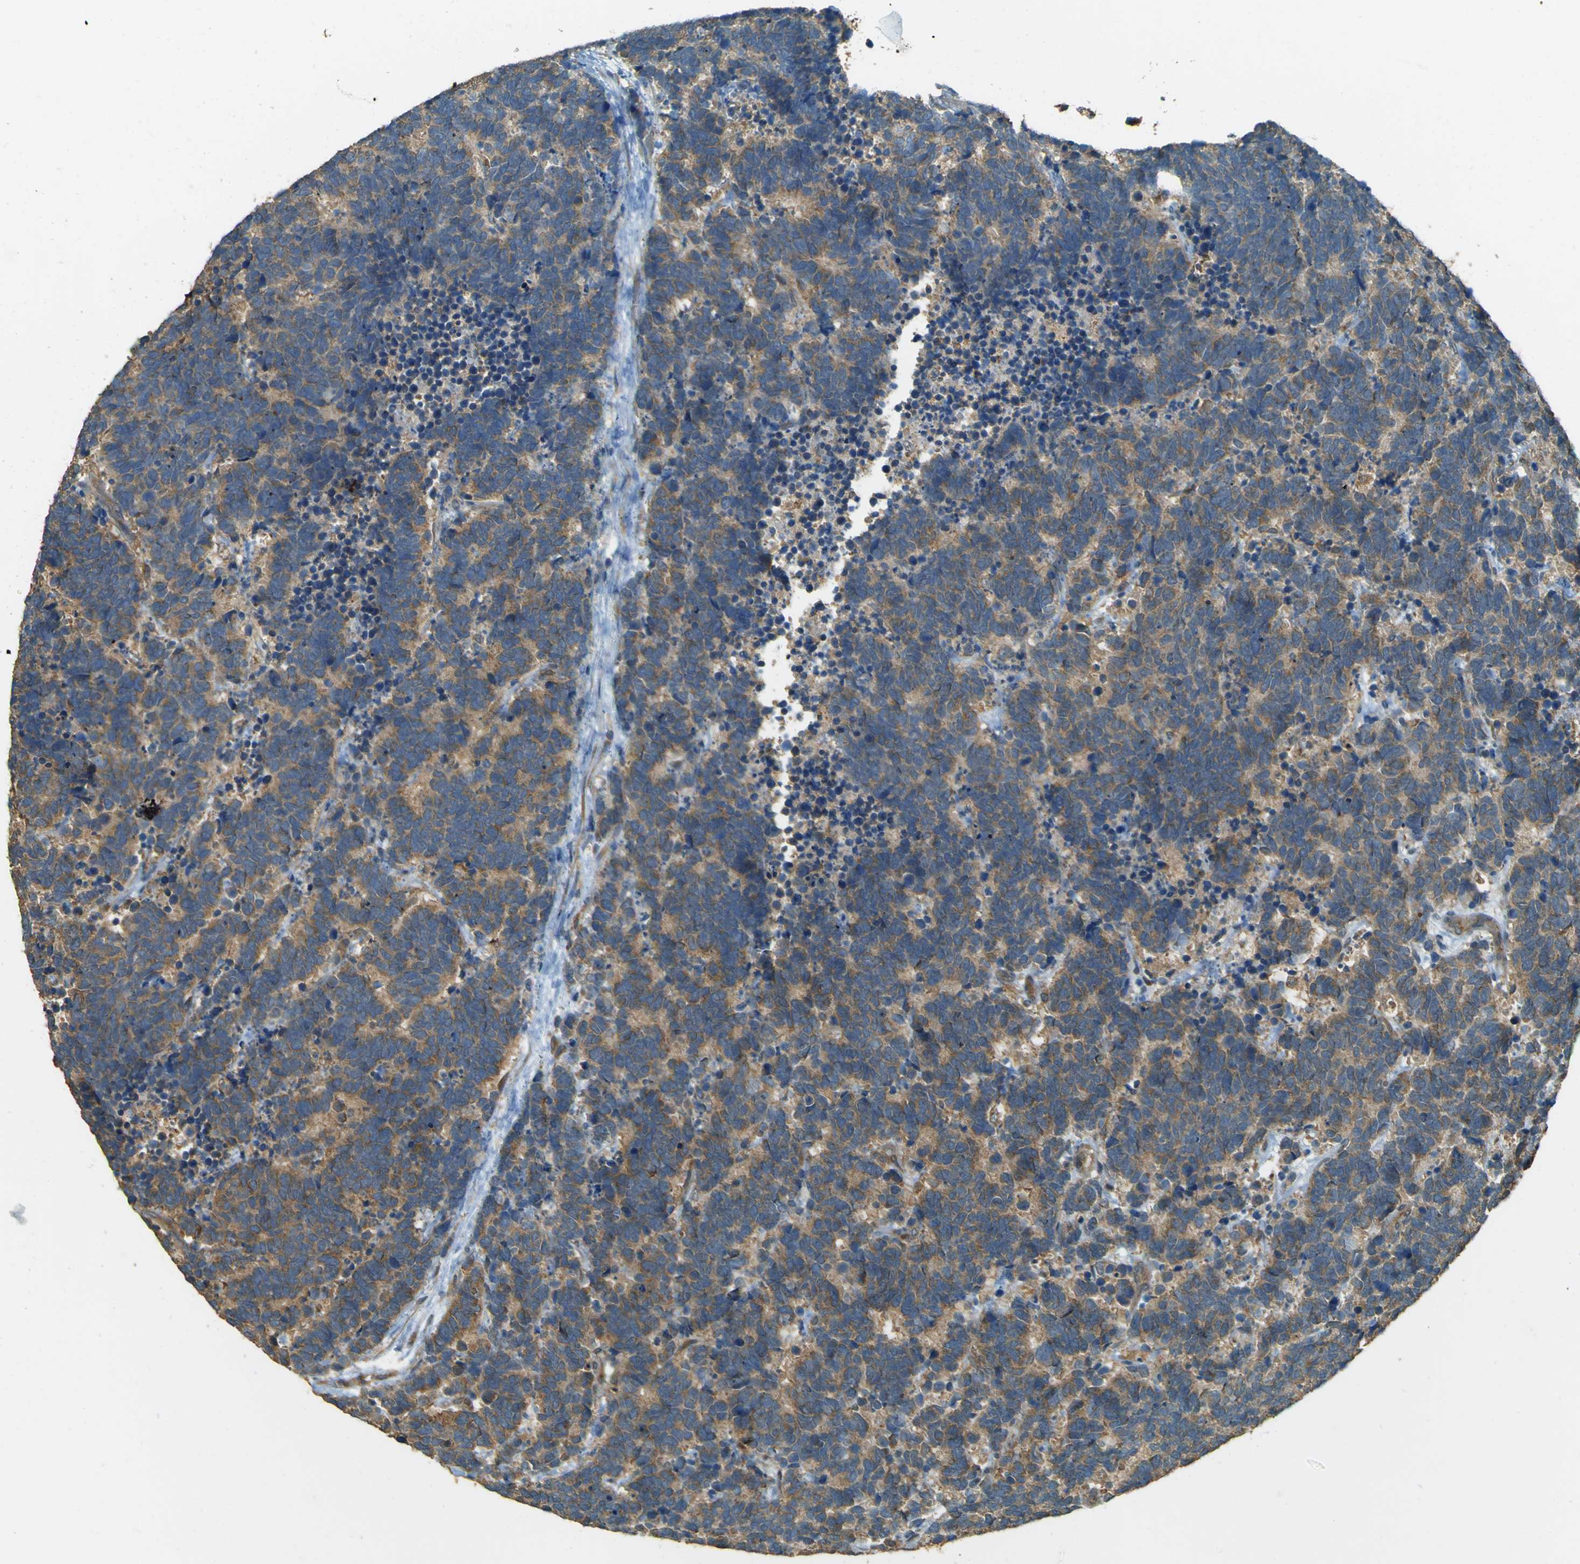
{"staining": {"intensity": "weak", "quantity": ">75%", "location": "cytoplasmic/membranous"}, "tissue": "carcinoid", "cell_type": "Tumor cells", "image_type": "cancer", "snomed": [{"axis": "morphology", "description": "Carcinoma, NOS"}, {"axis": "morphology", "description": "Carcinoid, malignant, NOS"}, {"axis": "topography", "description": "Urinary bladder"}], "caption": "Immunohistochemical staining of carcinoma reveals low levels of weak cytoplasmic/membranous staining in about >75% of tumor cells.", "gene": "GOLGA1", "patient": {"sex": "male", "age": 57}}